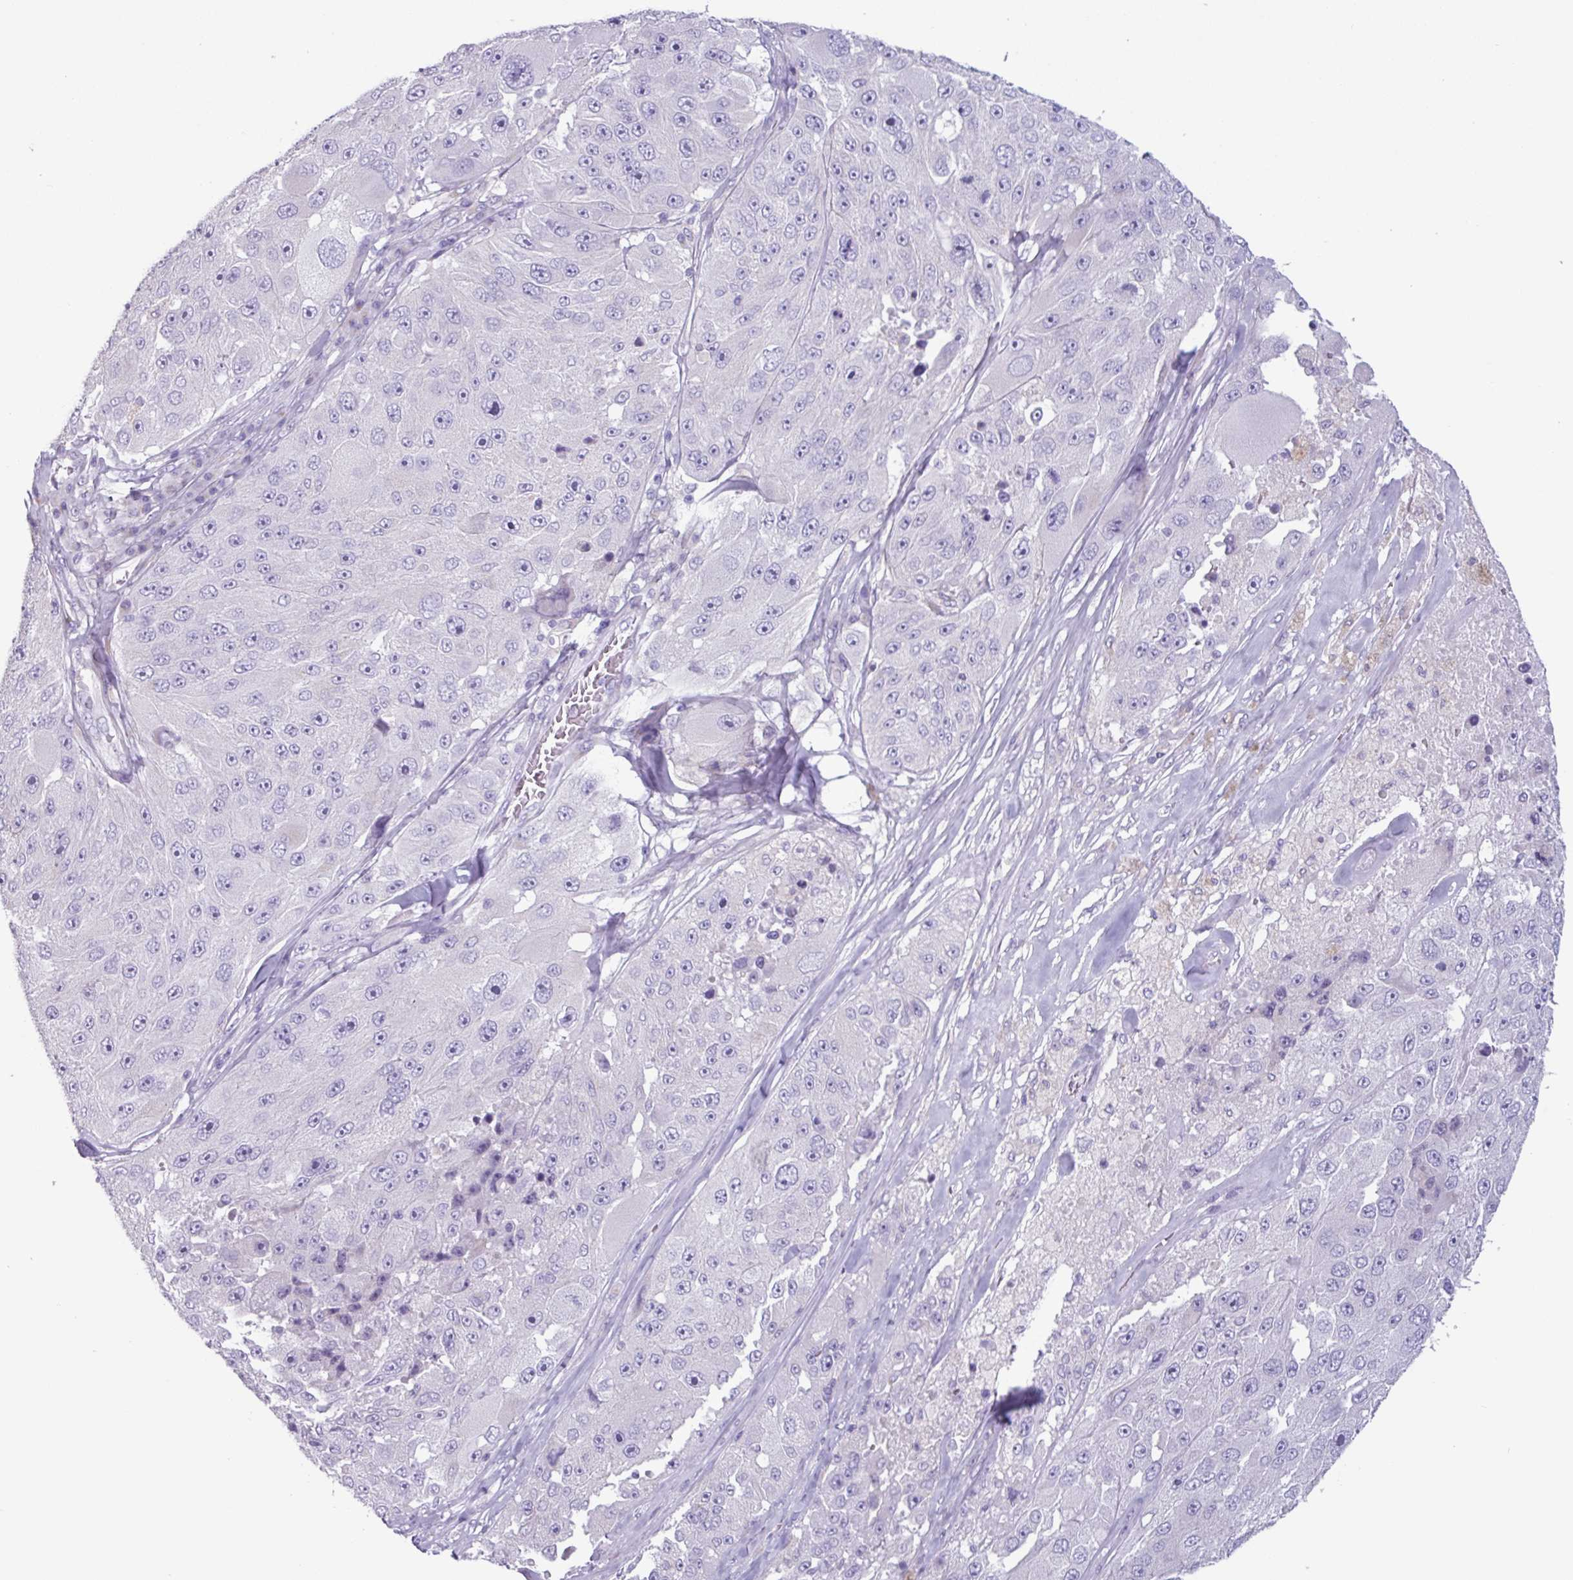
{"staining": {"intensity": "negative", "quantity": "none", "location": "none"}, "tissue": "melanoma", "cell_type": "Tumor cells", "image_type": "cancer", "snomed": [{"axis": "morphology", "description": "Malignant melanoma, Metastatic site"}, {"axis": "topography", "description": "Lymph node"}], "caption": "IHC image of human melanoma stained for a protein (brown), which reveals no positivity in tumor cells.", "gene": "ADGRE1", "patient": {"sex": "male", "age": 62}}